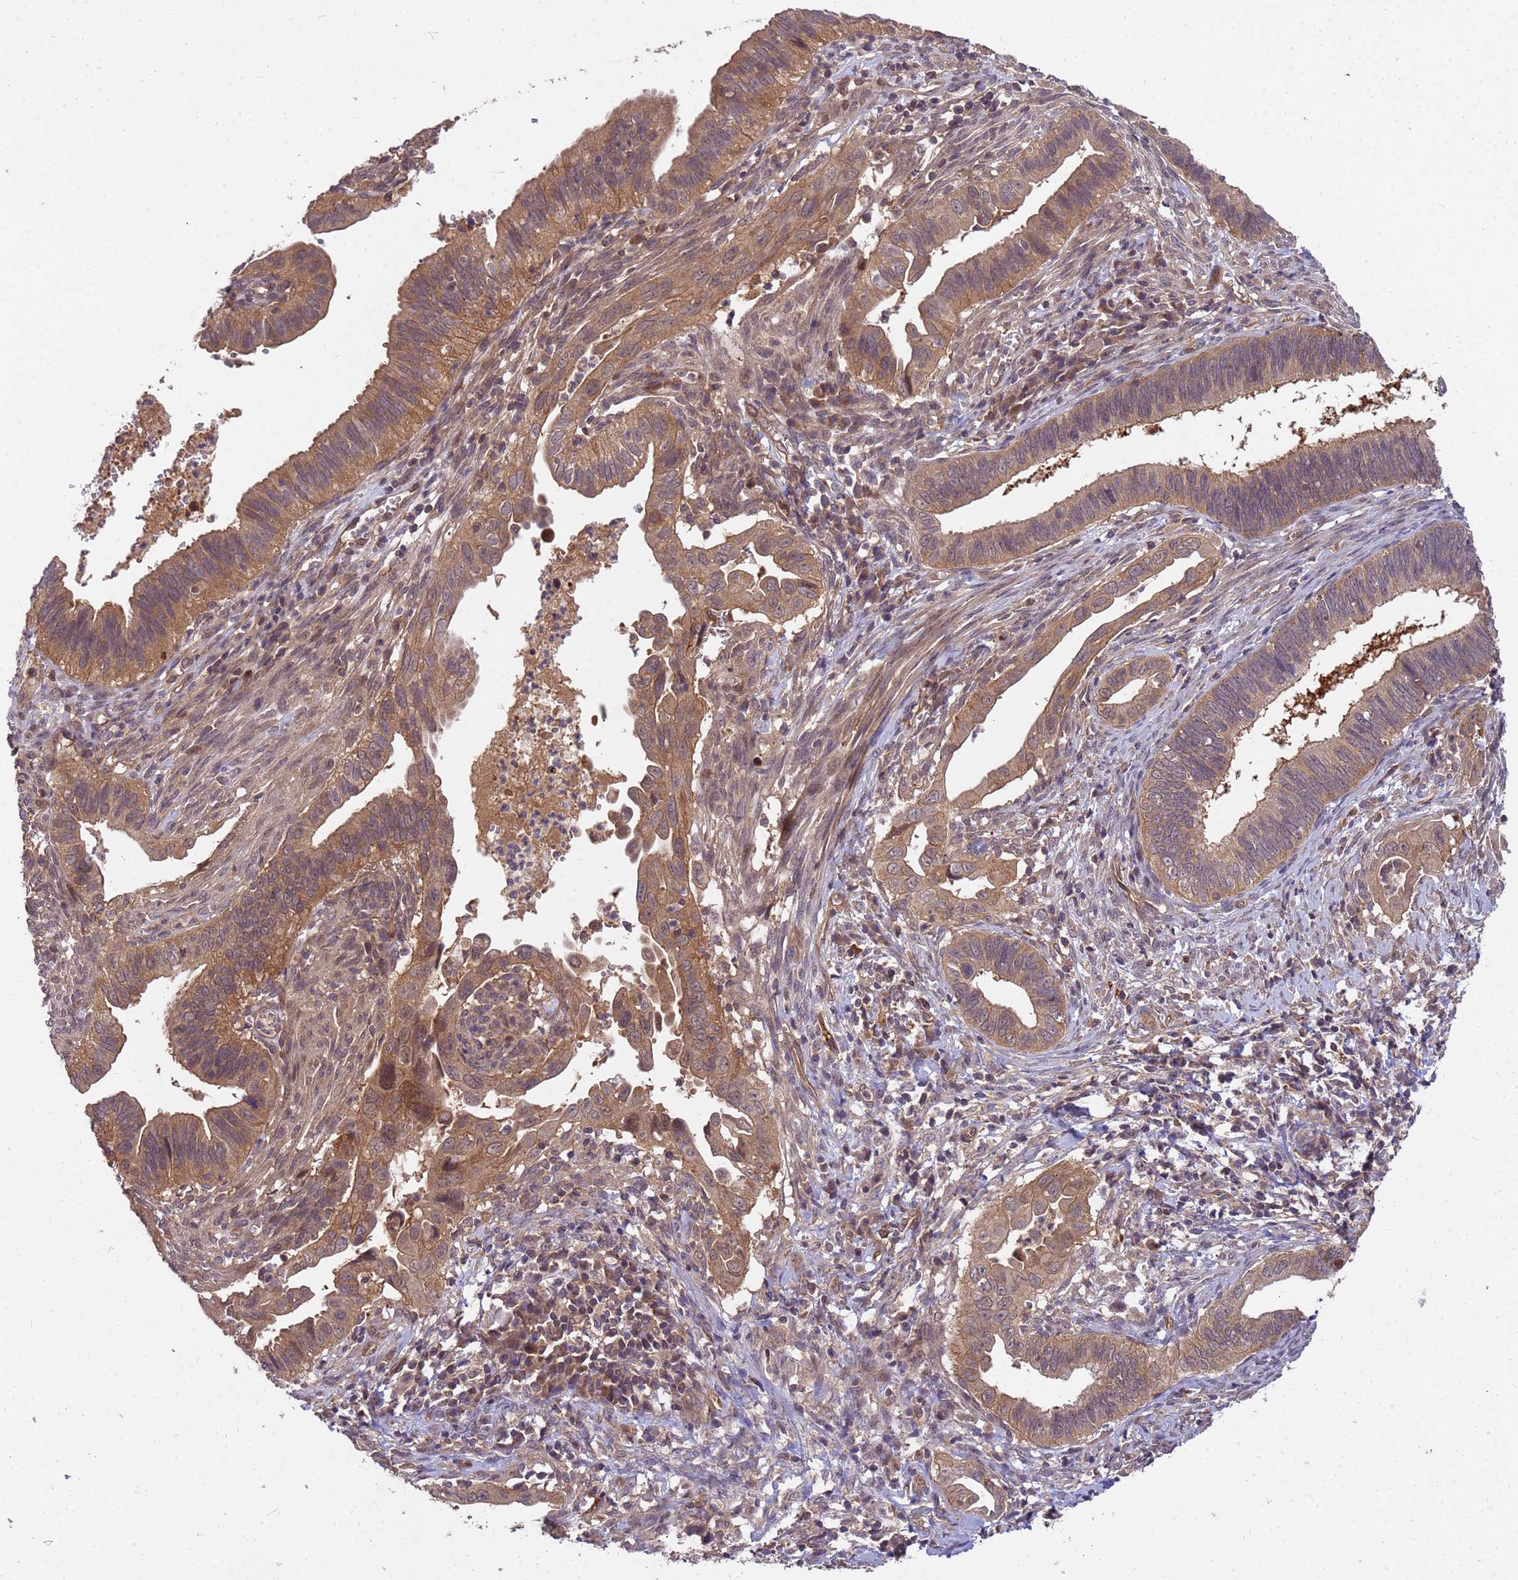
{"staining": {"intensity": "moderate", "quantity": ">75%", "location": "cytoplasmic/membranous"}, "tissue": "cervical cancer", "cell_type": "Tumor cells", "image_type": "cancer", "snomed": [{"axis": "morphology", "description": "Adenocarcinoma, NOS"}, {"axis": "topography", "description": "Cervix"}], "caption": "There is medium levels of moderate cytoplasmic/membranous expression in tumor cells of adenocarcinoma (cervical), as demonstrated by immunohistochemical staining (brown color).", "gene": "PPP2CB", "patient": {"sex": "female", "age": 42}}